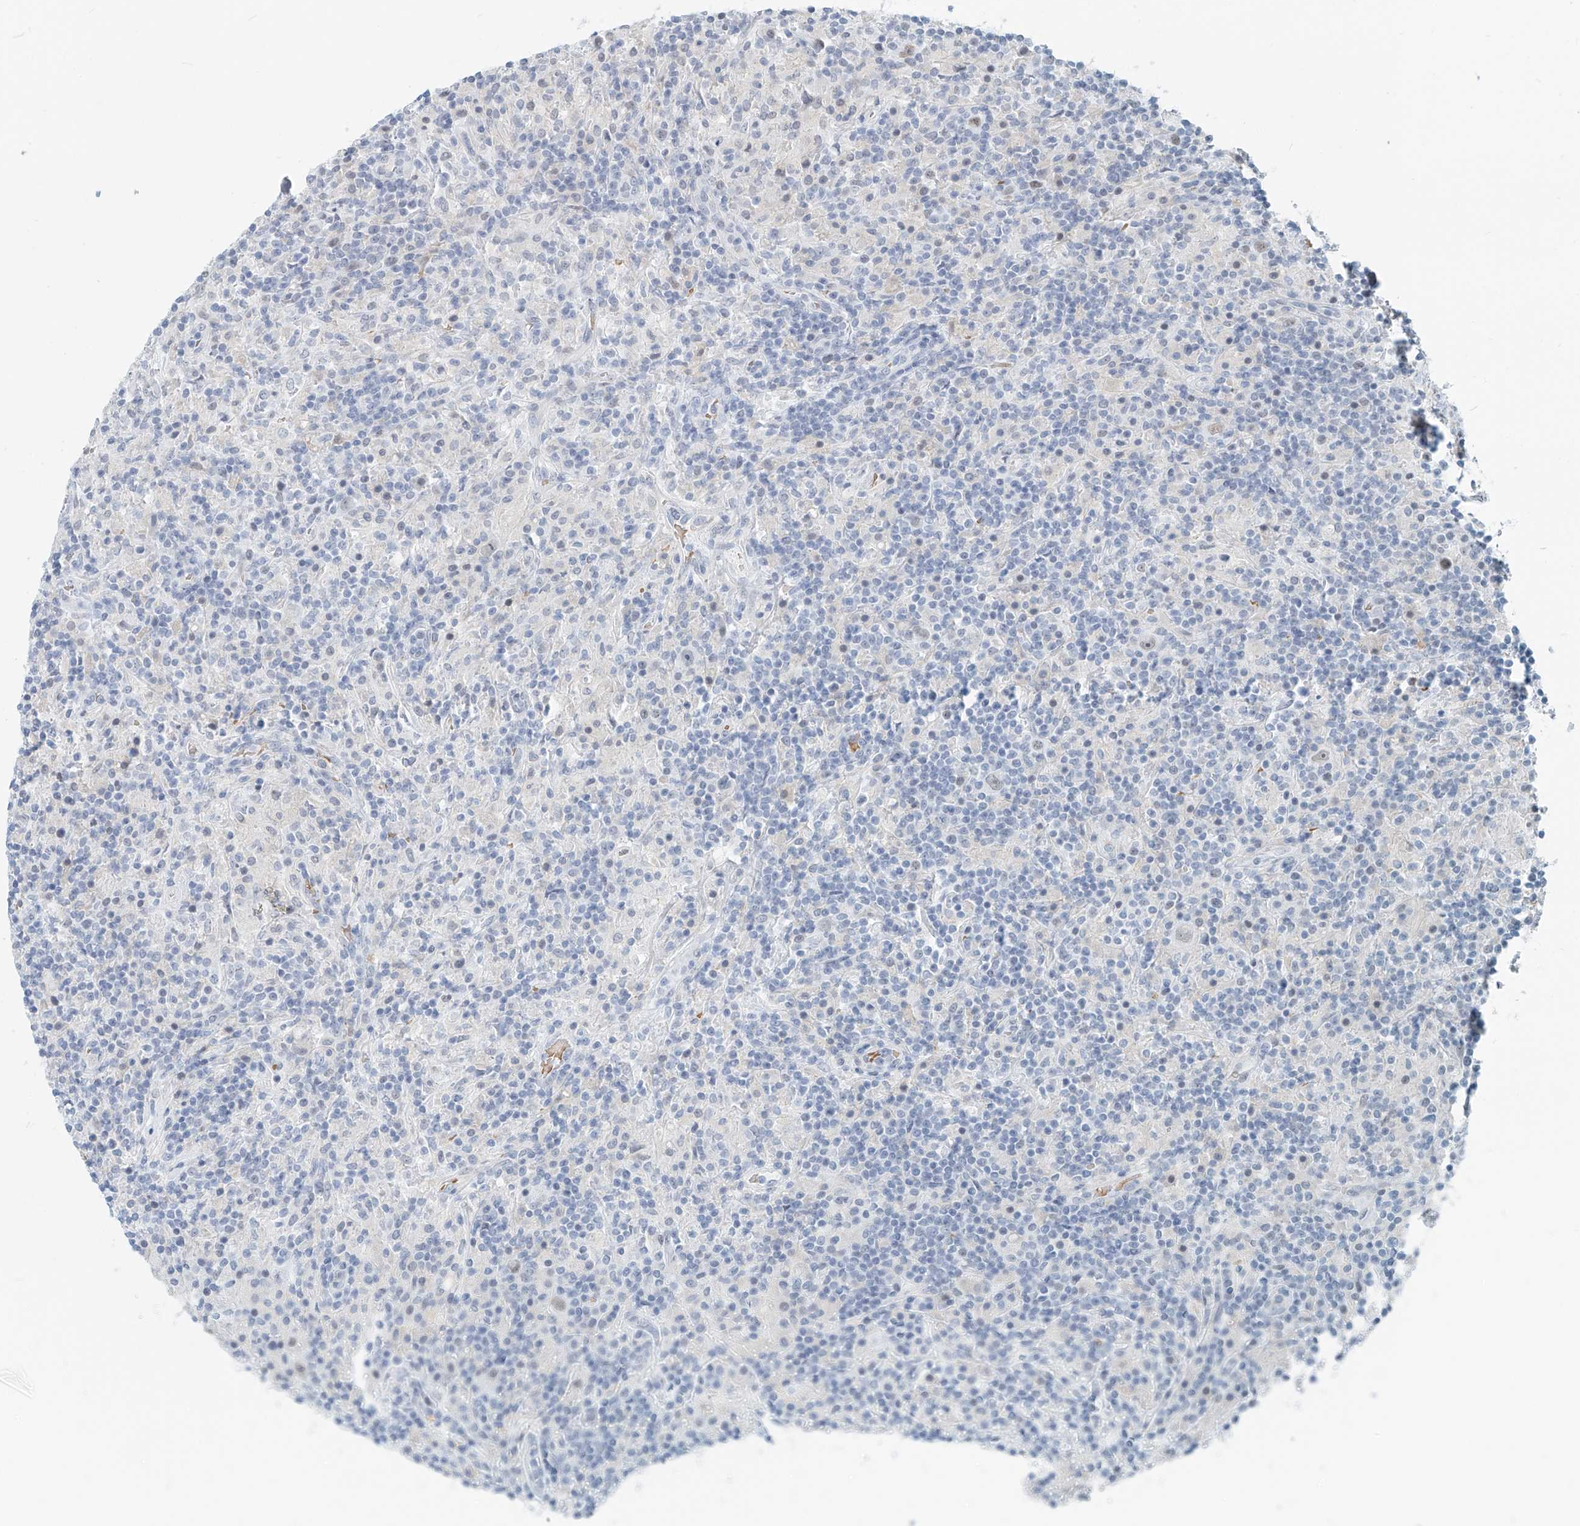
{"staining": {"intensity": "negative", "quantity": "none", "location": "none"}, "tissue": "lymphoma", "cell_type": "Tumor cells", "image_type": "cancer", "snomed": [{"axis": "morphology", "description": "Hodgkin's disease, NOS"}, {"axis": "topography", "description": "Lymph node"}], "caption": "This is an IHC histopathology image of Hodgkin's disease. There is no positivity in tumor cells.", "gene": "SASH1", "patient": {"sex": "male", "age": 70}}